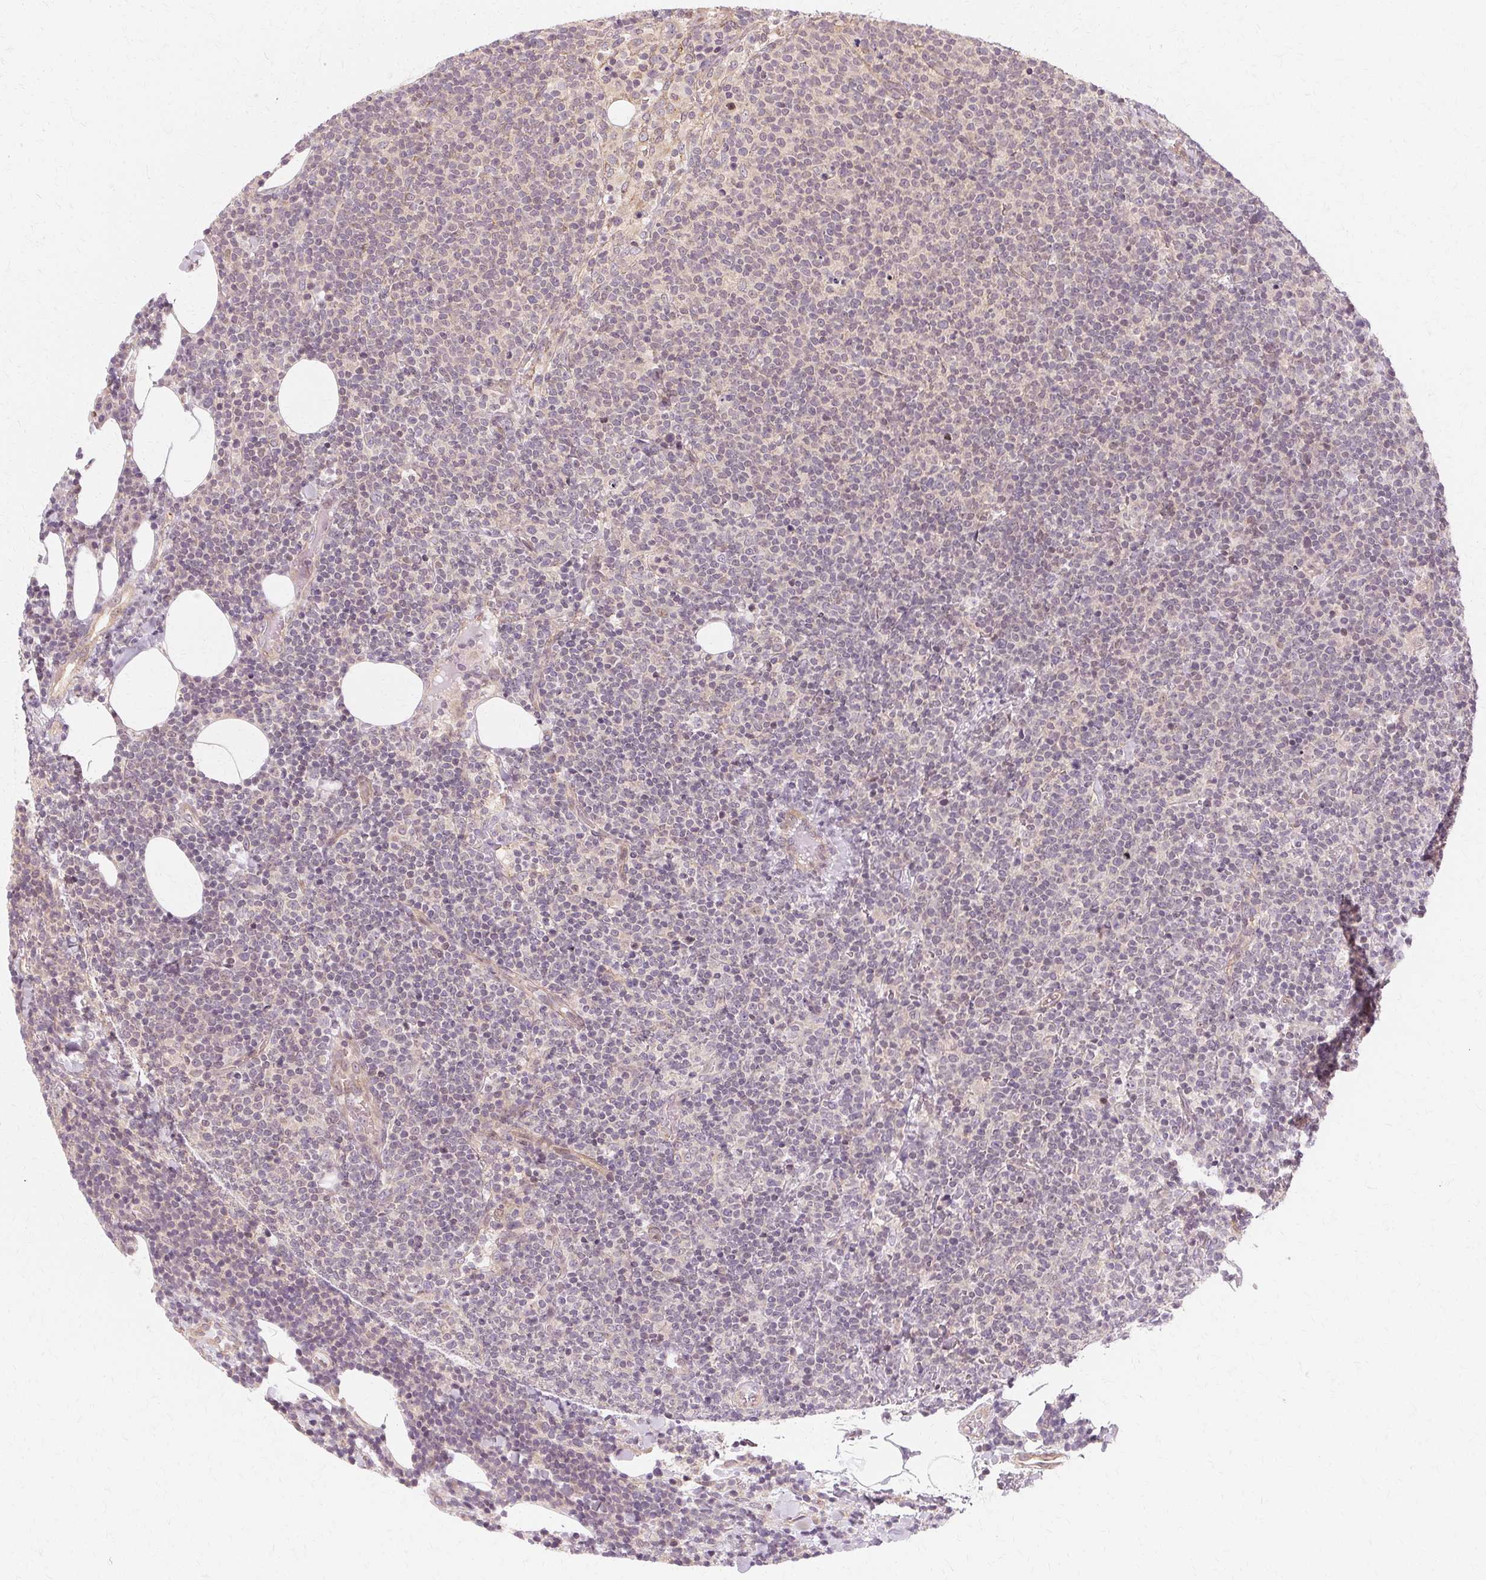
{"staining": {"intensity": "negative", "quantity": "none", "location": "none"}, "tissue": "lymphoma", "cell_type": "Tumor cells", "image_type": "cancer", "snomed": [{"axis": "morphology", "description": "Malignant lymphoma, non-Hodgkin's type, High grade"}, {"axis": "topography", "description": "Lymph node"}], "caption": "Immunohistochemistry (IHC) micrograph of neoplastic tissue: malignant lymphoma, non-Hodgkin's type (high-grade) stained with DAB (3,3'-diaminobenzidine) reveals no significant protein staining in tumor cells.", "gene": "USP8", "patient": {"sex": "male", "age": 61}}